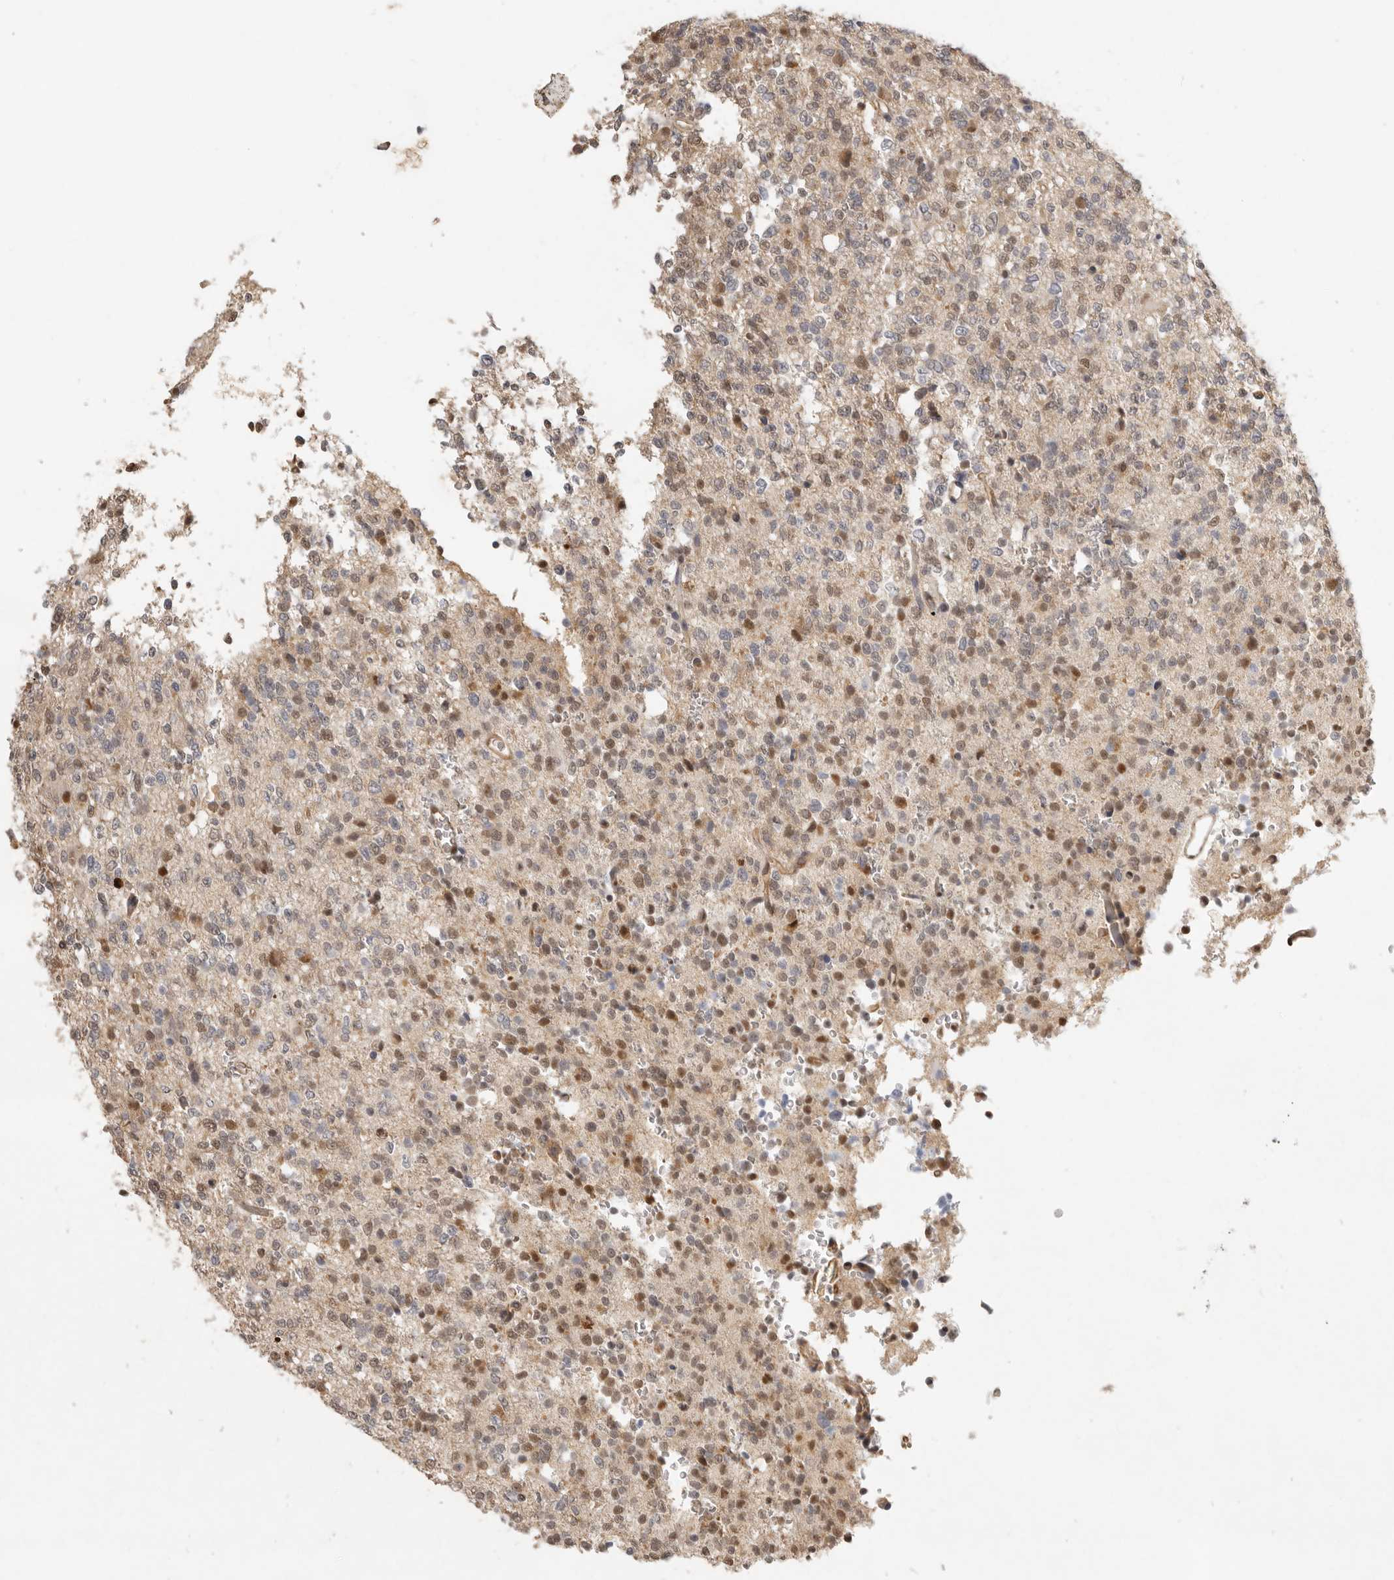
{"staining": {"intensity": "moderate", "quantity": "25%-75%", "location": "nuclear"}, "tissue": "glioma", "cell_type": "Tumor cells", "image_type": "cancer", "snomed": [{"axis": "morphology", "description": "Glioma, malignant, High grade"}, {"axis": "topography", "description": "Brain"}], "caption": "Approximately 25%-75% of tumor cells in malignant glioma (high-grade) show moderate nuclear protein expression as visualized by brown immunohistochemical staining.", "gene": "PSMA5", "patient": {"sex": "female", "age": 62}}